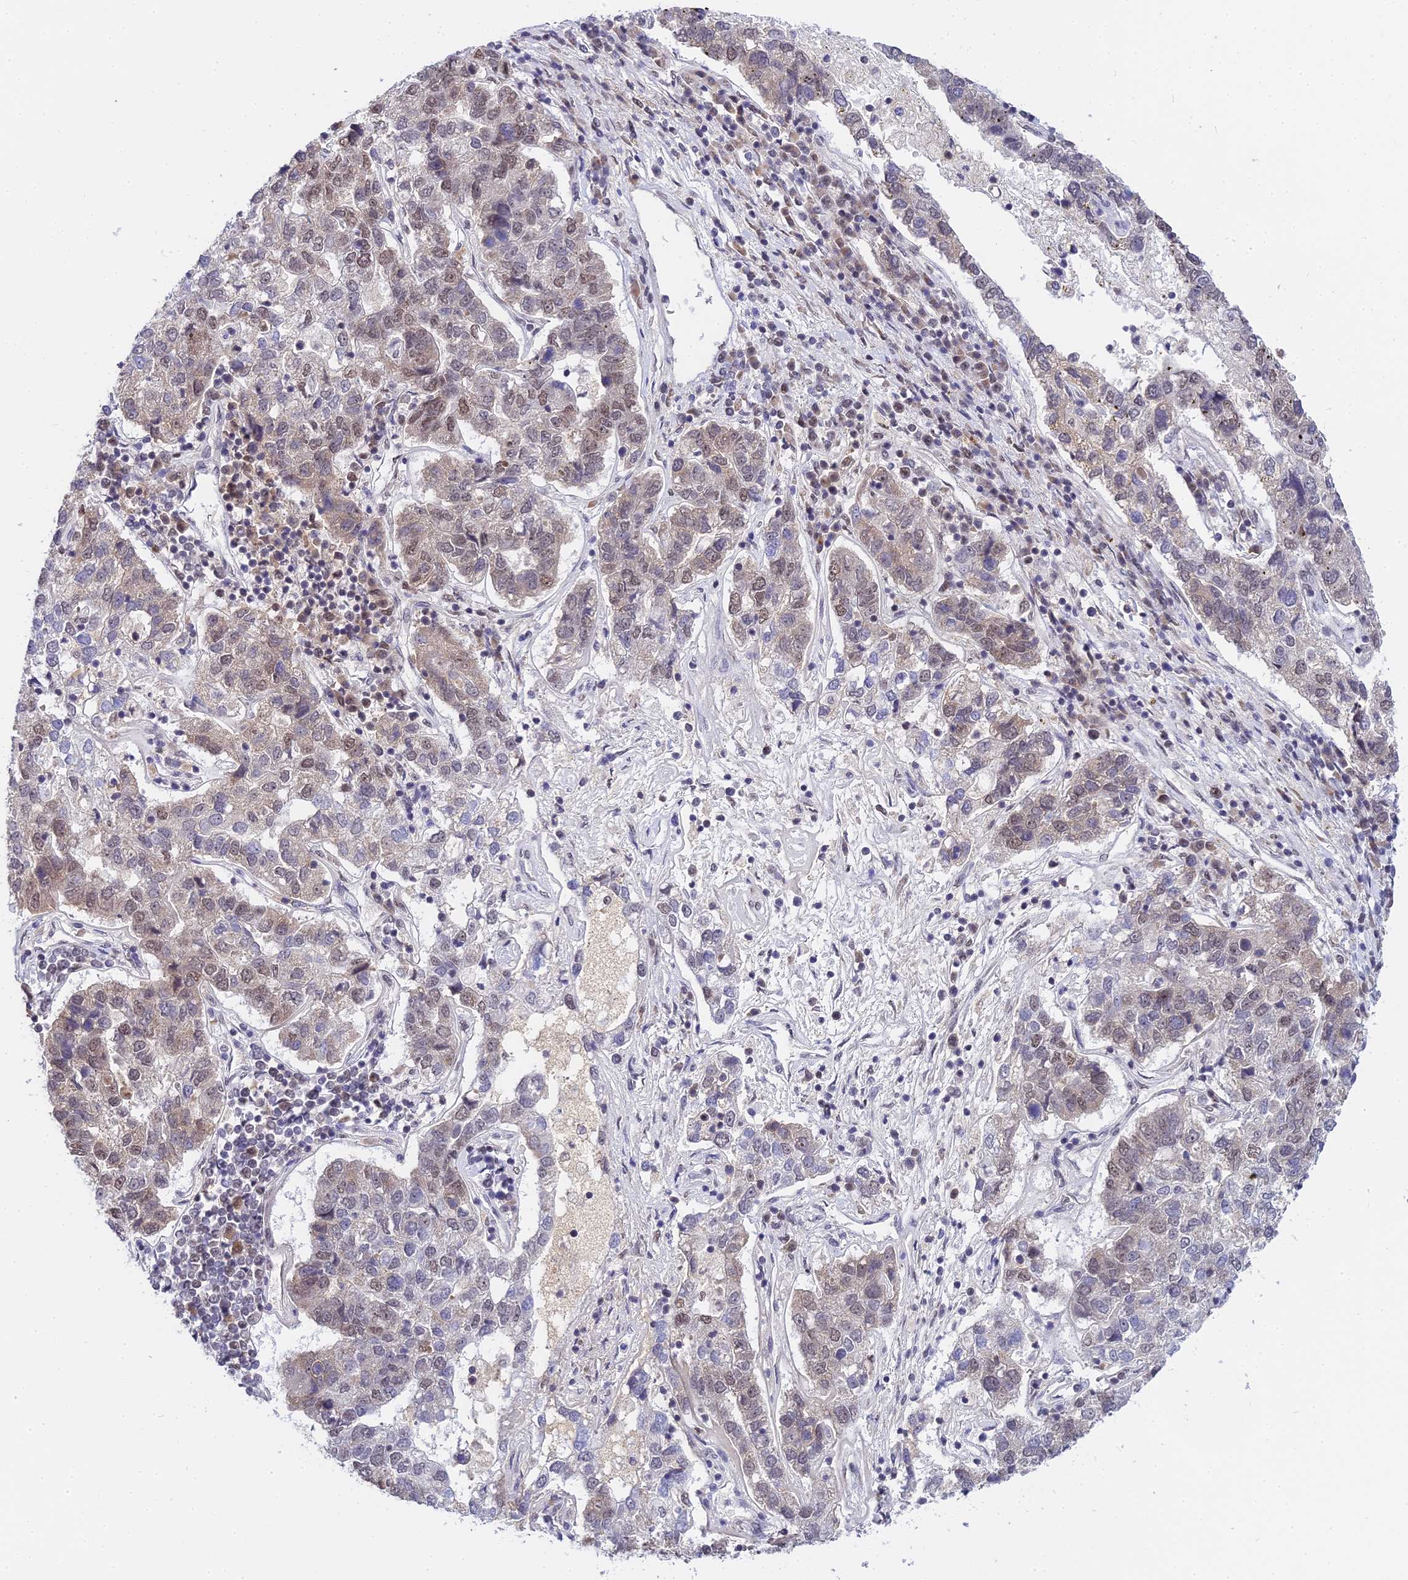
{"staining": {"intensity": "moderate", "quantity": "25%-75%", "location": "nuclear"}, "tissue": "pancreatic cancer", "cell_type": "Tumor cells", "image_type": "cancer", "snomed": [{"axis": "morphology", "description": "Adenocarcinoma, NOS"}, {"axis": "topography", "description": "Pancreas"}], "caption": "Moderate nuclear positivity for a protein is identified in about 25%-75% of tumor cells of pancreatic adenocarcinoma using immunohistochemistry.", "gene": "EXOSC3", "patient": {"sex": "female", "age": 61}}